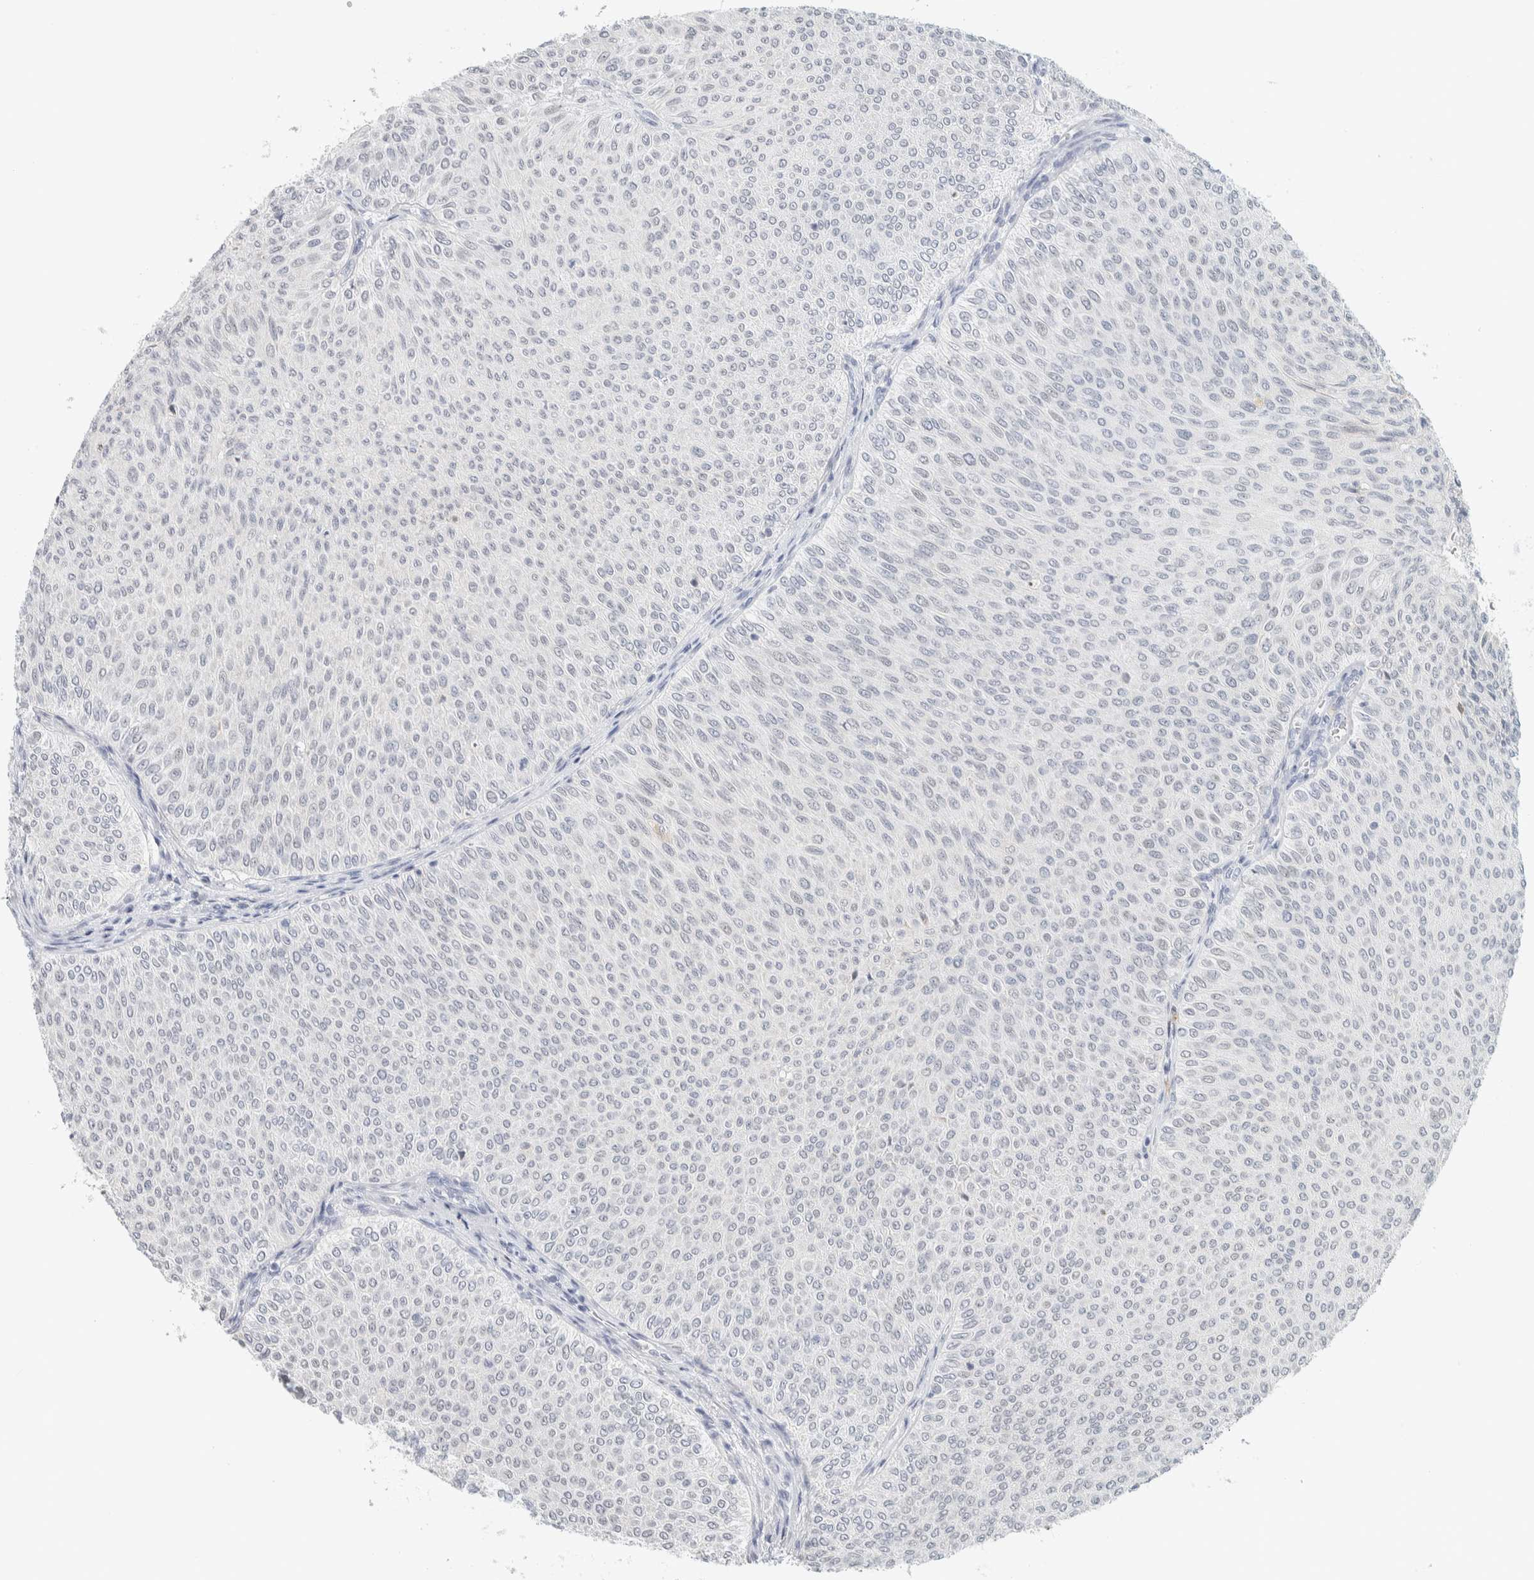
{"staining": {"intensity": "negative", "quantity": "none", "location": "none"}, "tissue": "urothelial cancer", "cell_type": "Tumor cells", "image_type": "cancer", "snomed": [{"axis": "morphology", "description": "Urothelial carcinoma, Low grade"}, {"axis": "topography", "description": "Urinary bladder"}], "caption": "DAB (3,3'-diaminobenzidine) immunohistochemical staining of human urothelial cancer demonstrates no significant expression in tumor cells.", "gene": "CDH17", "patient": {"sex": "male", "age": 78}}